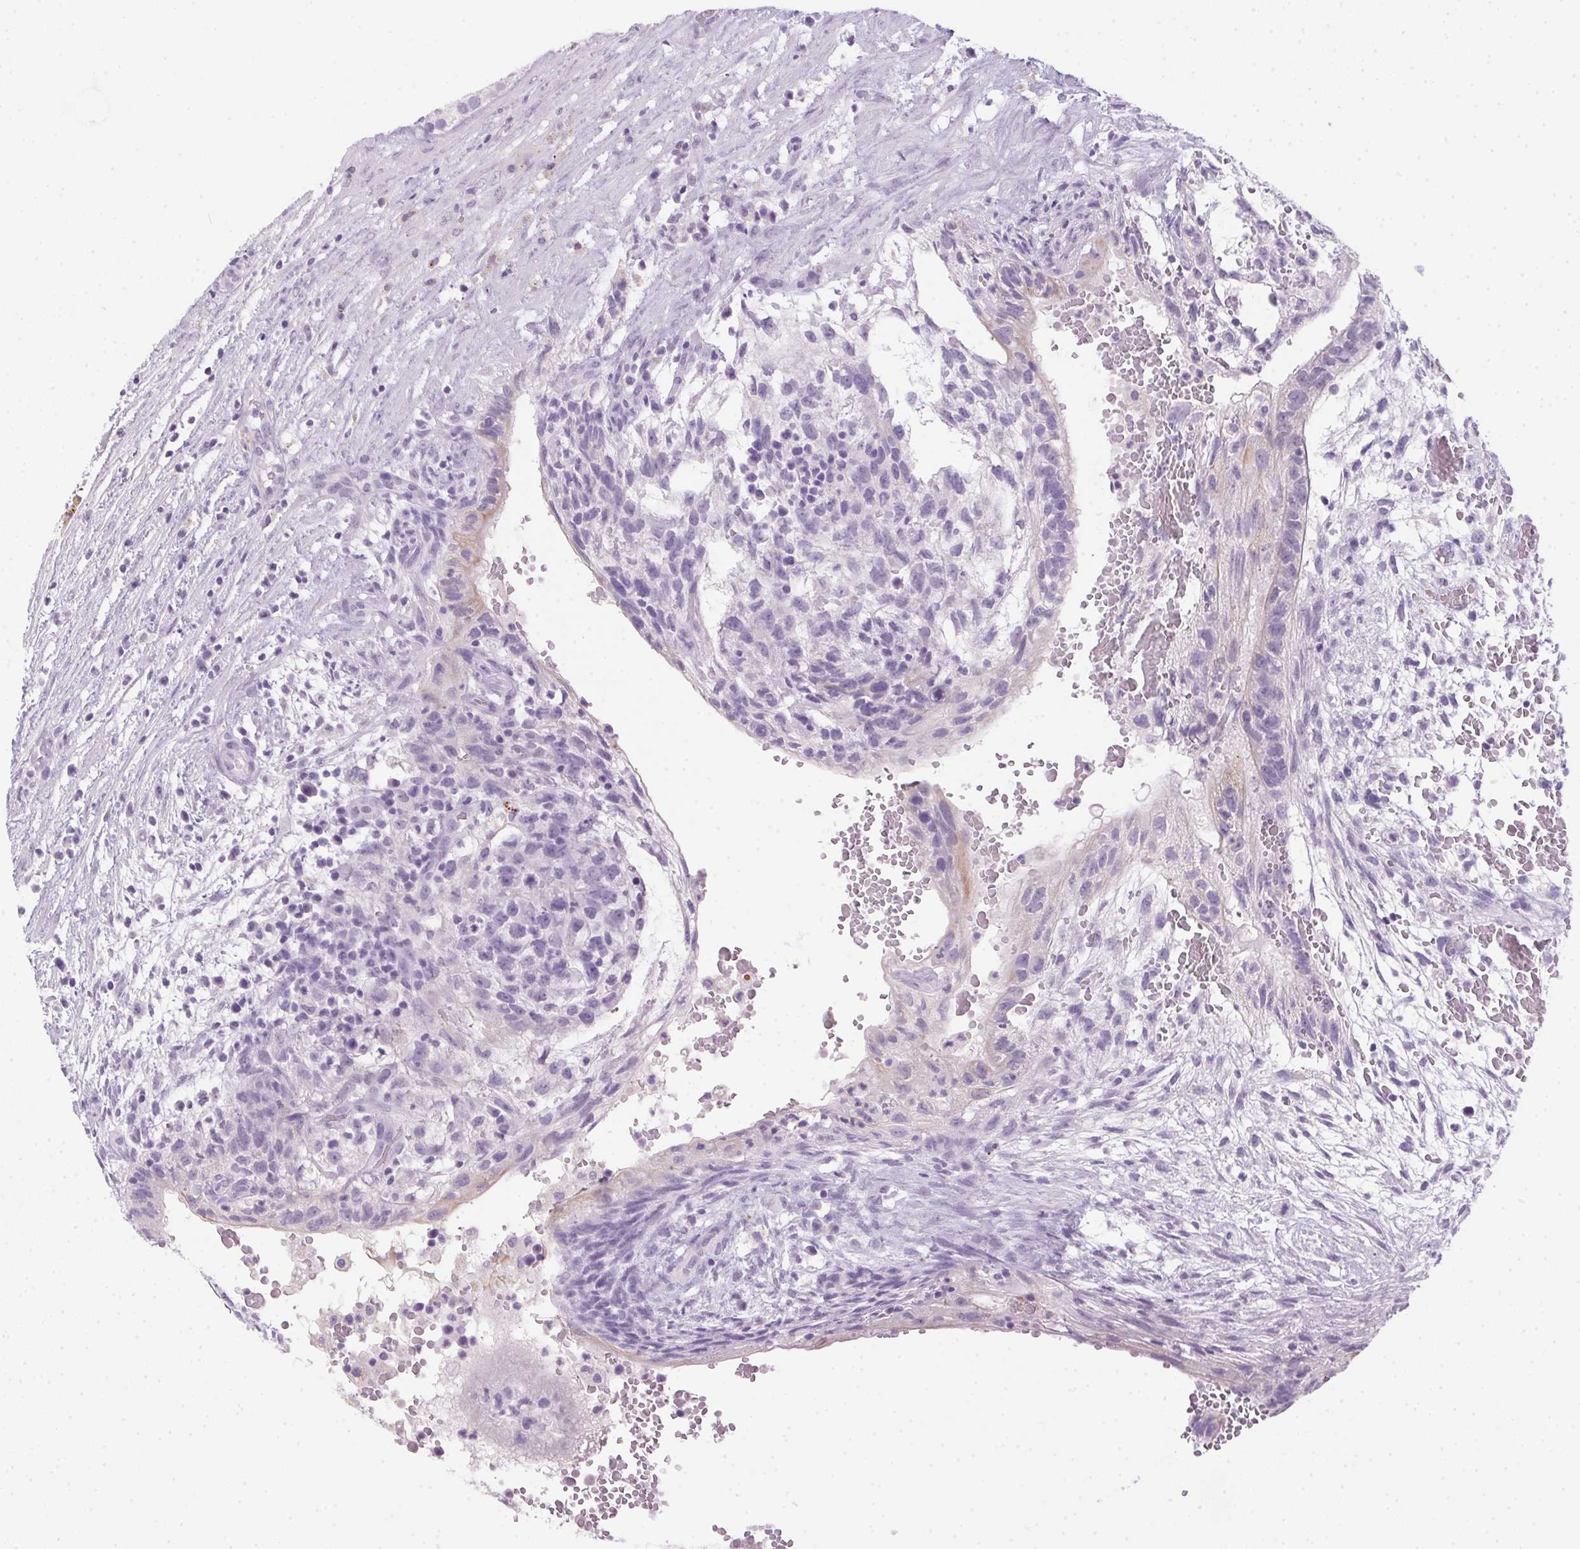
{"staining": {"intensity": "negative", "quantity": "none", "location": "none"}, "tissue": "testis cancer", "cell_type": "Tumor cells", "image_type": "cancer", "snomed": [{"axis": "morphology", "description": "Normal tissue, NOS"}, {"axis": "morphology", "description": "Carcinoma, Embryonal, NOS"}, {"axis": "topography", "description": "Testis"}], "caption": "A micrograph of human testis cancer is negative for staining in tumor cells.", "gene": "POPDC2", "patient": {"sex": "male", "age": 32}}